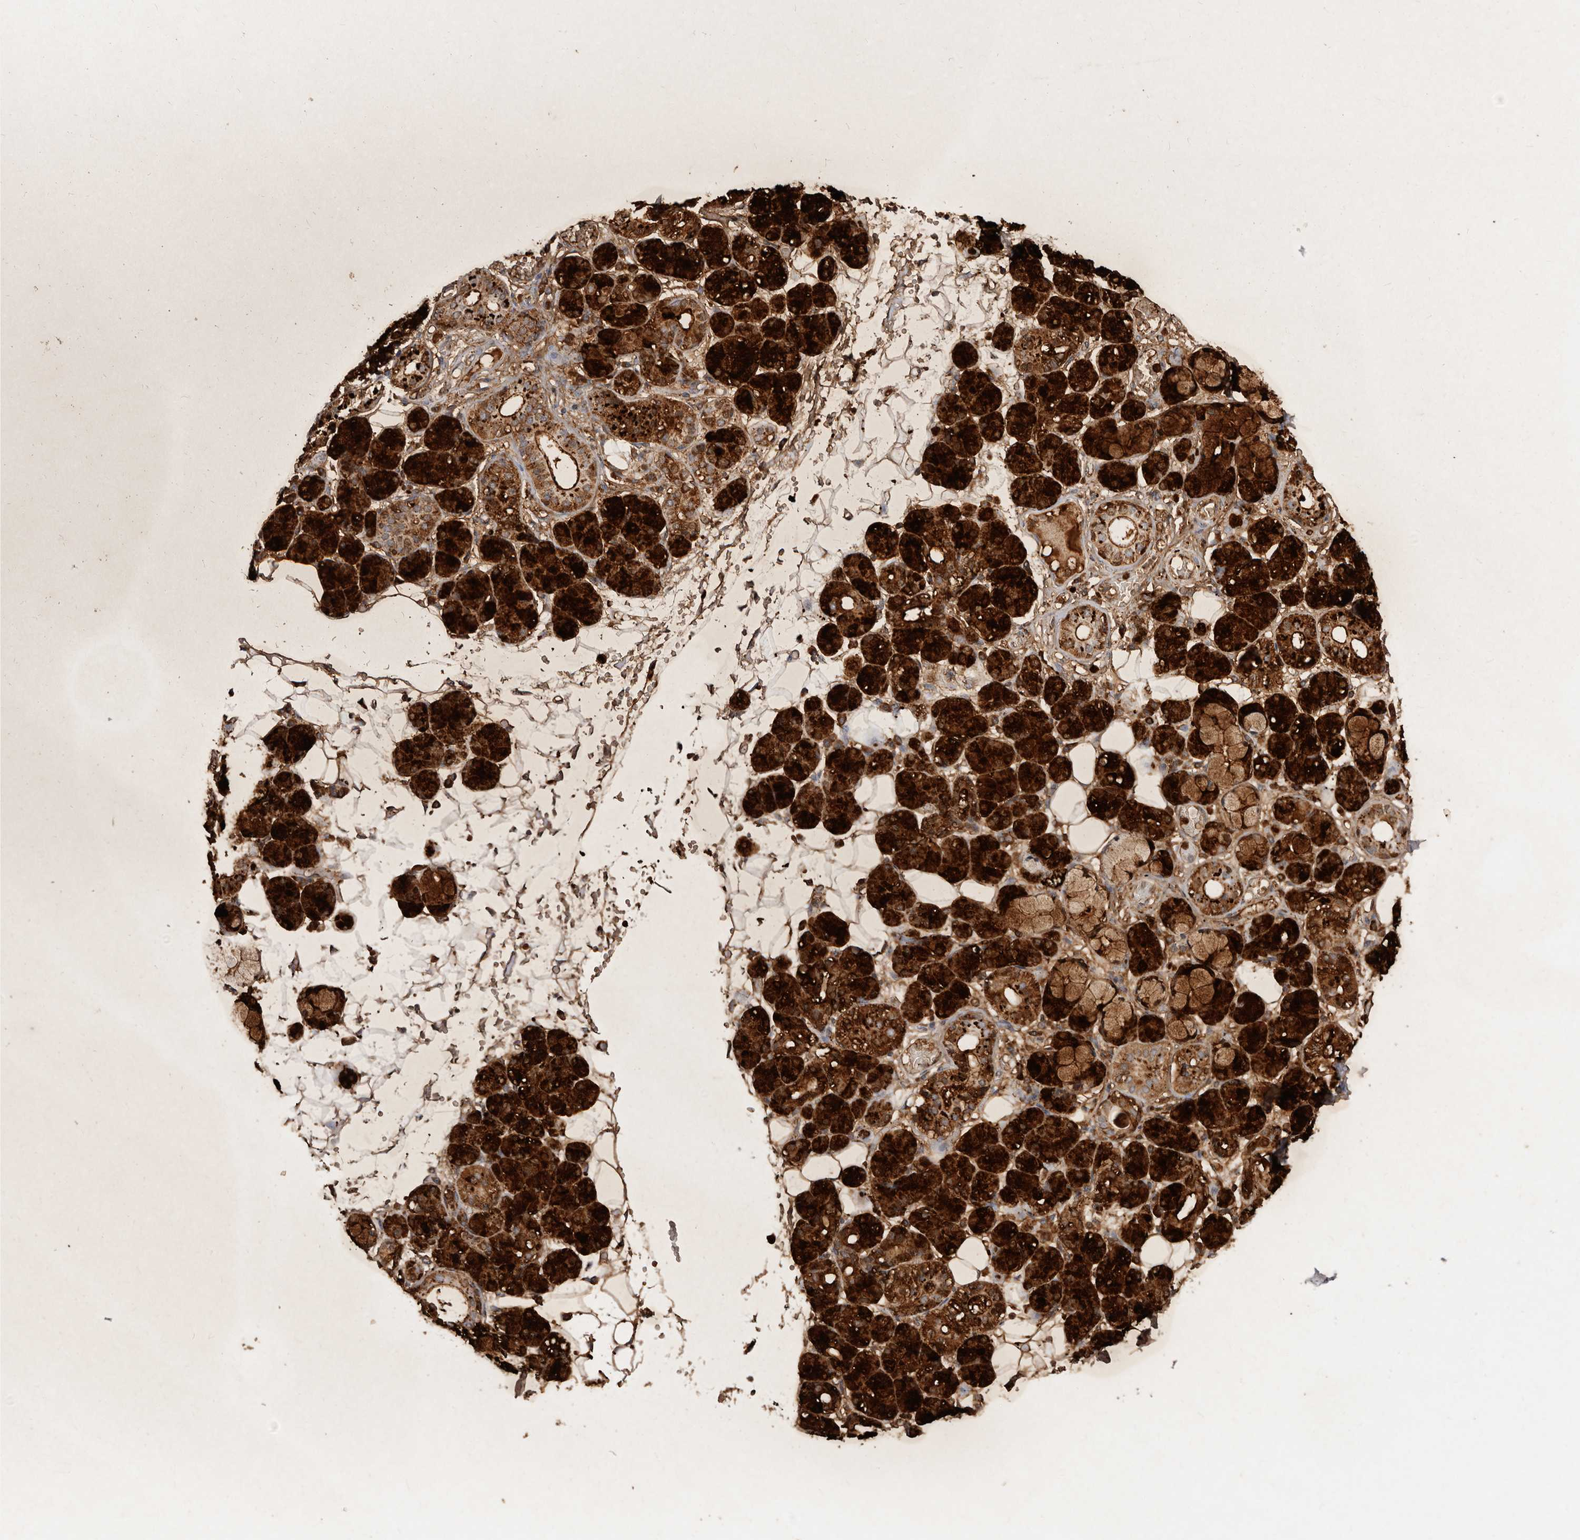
{"staining": {"intensity": "strong", "quantity": ">75%", "location": "cytoplasmic/membranous"}, "tissue": "salivary gland", "cell_type": "Glandular cells", "image_type": "normal", "snomed": [{"axis": "morphology", "description": "Normal tissue, NOS"}, {"axis": "topography", "description": "Salivary gland"}], "caption": "Strong cytoplasmic/membranous expression for a protein is present in about >75% of glandular cells of normal salivary gland using immunohistochemistry.", "gene": "TIMM17B", "patient": {"sex": "male", "age": 63}}